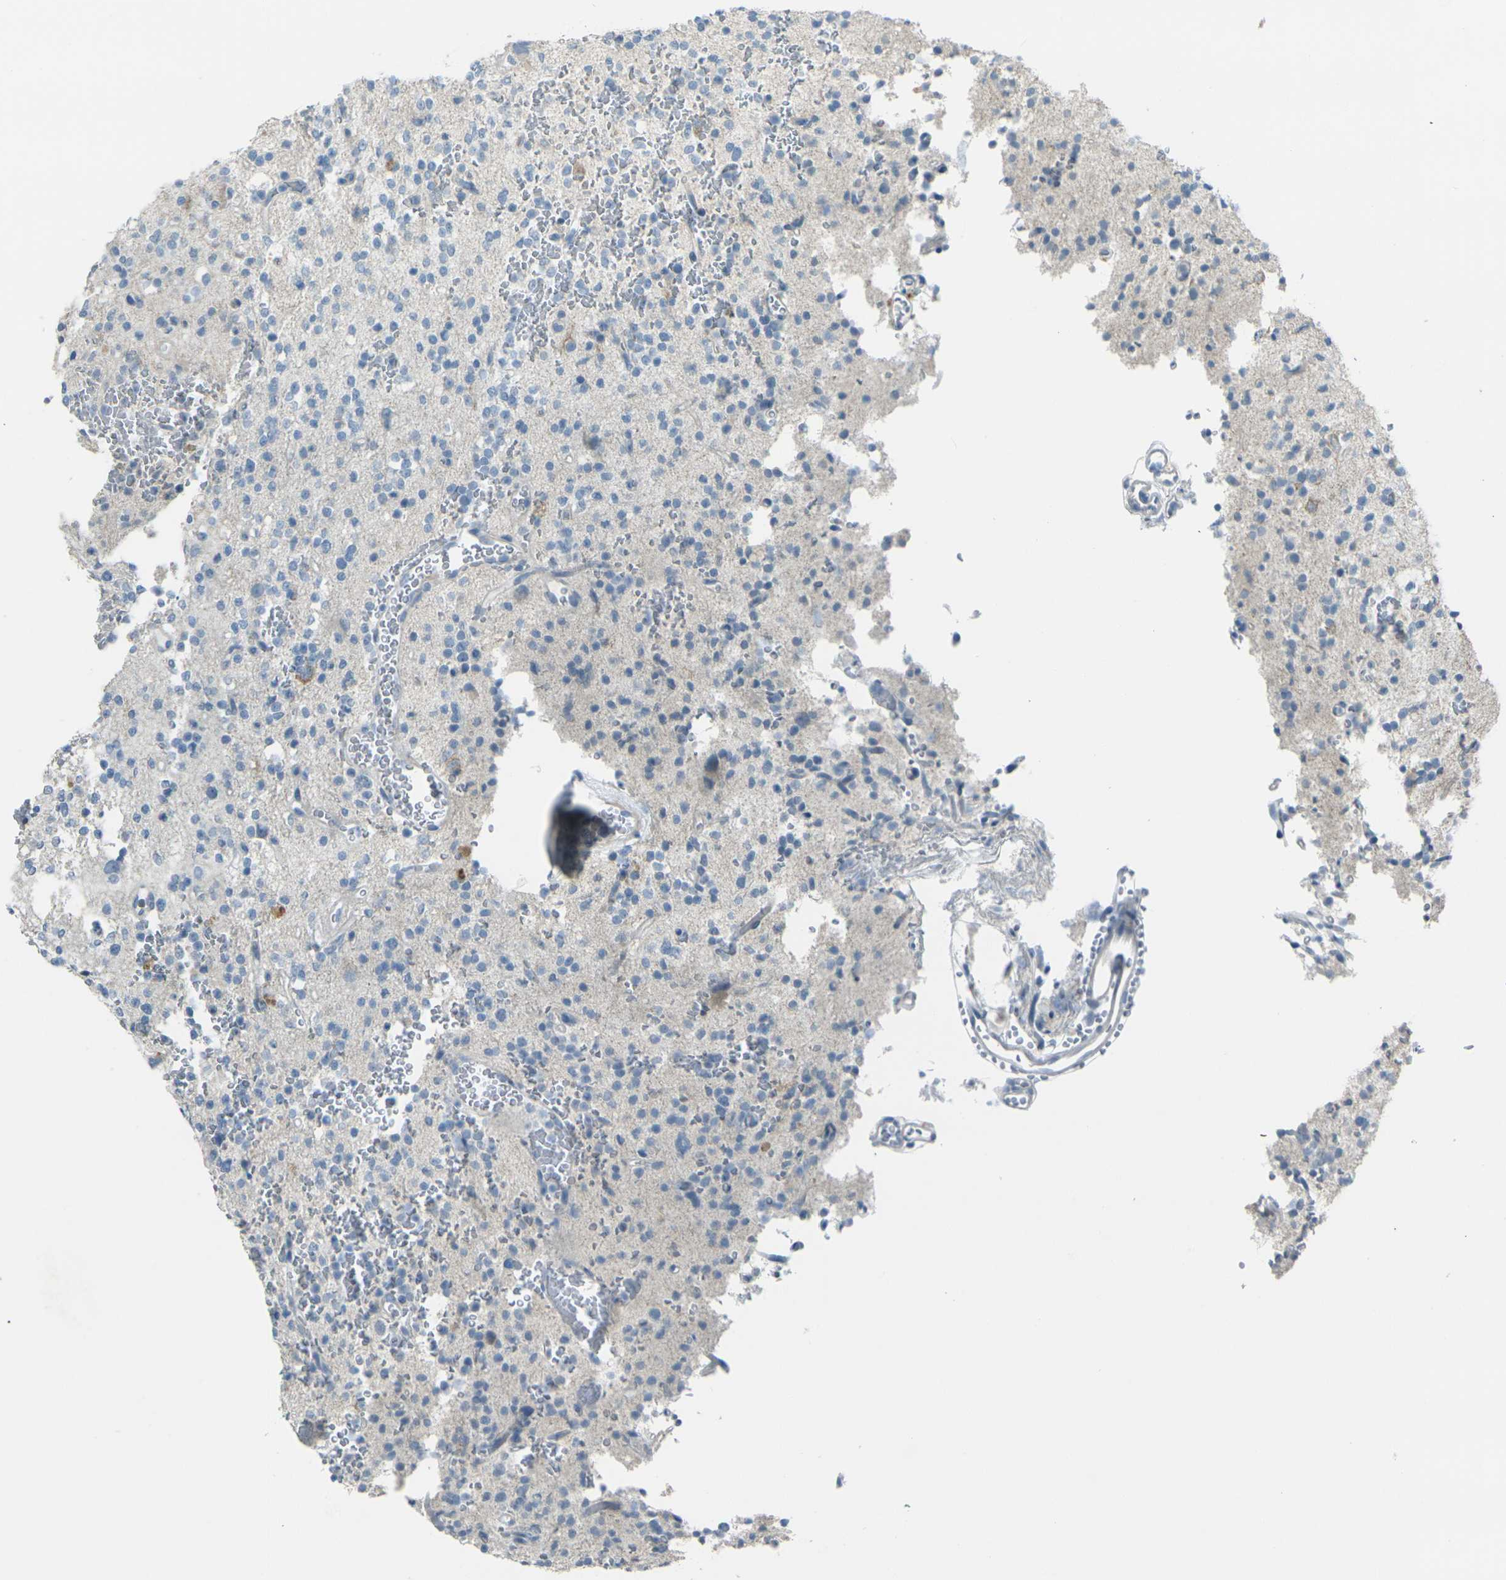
{"staining": {"intensity": "negative", "quantity": "none", "location": "none"}, "tissue": "glioma", "cell_type": "Tumor cells", "image_type": "cancer", "snomed": [{"axis": "morphology", "description": "Glioma, malignant, High grade"}, {"axis": "topography", "description": "Brain"}], "caption": "This is an IHC histopathology image of human malignant glioma (high-grade). There is no expression in tumor cells.", "gene": "ANKRD46", "patient": {"sex": "male", "age": 47}}